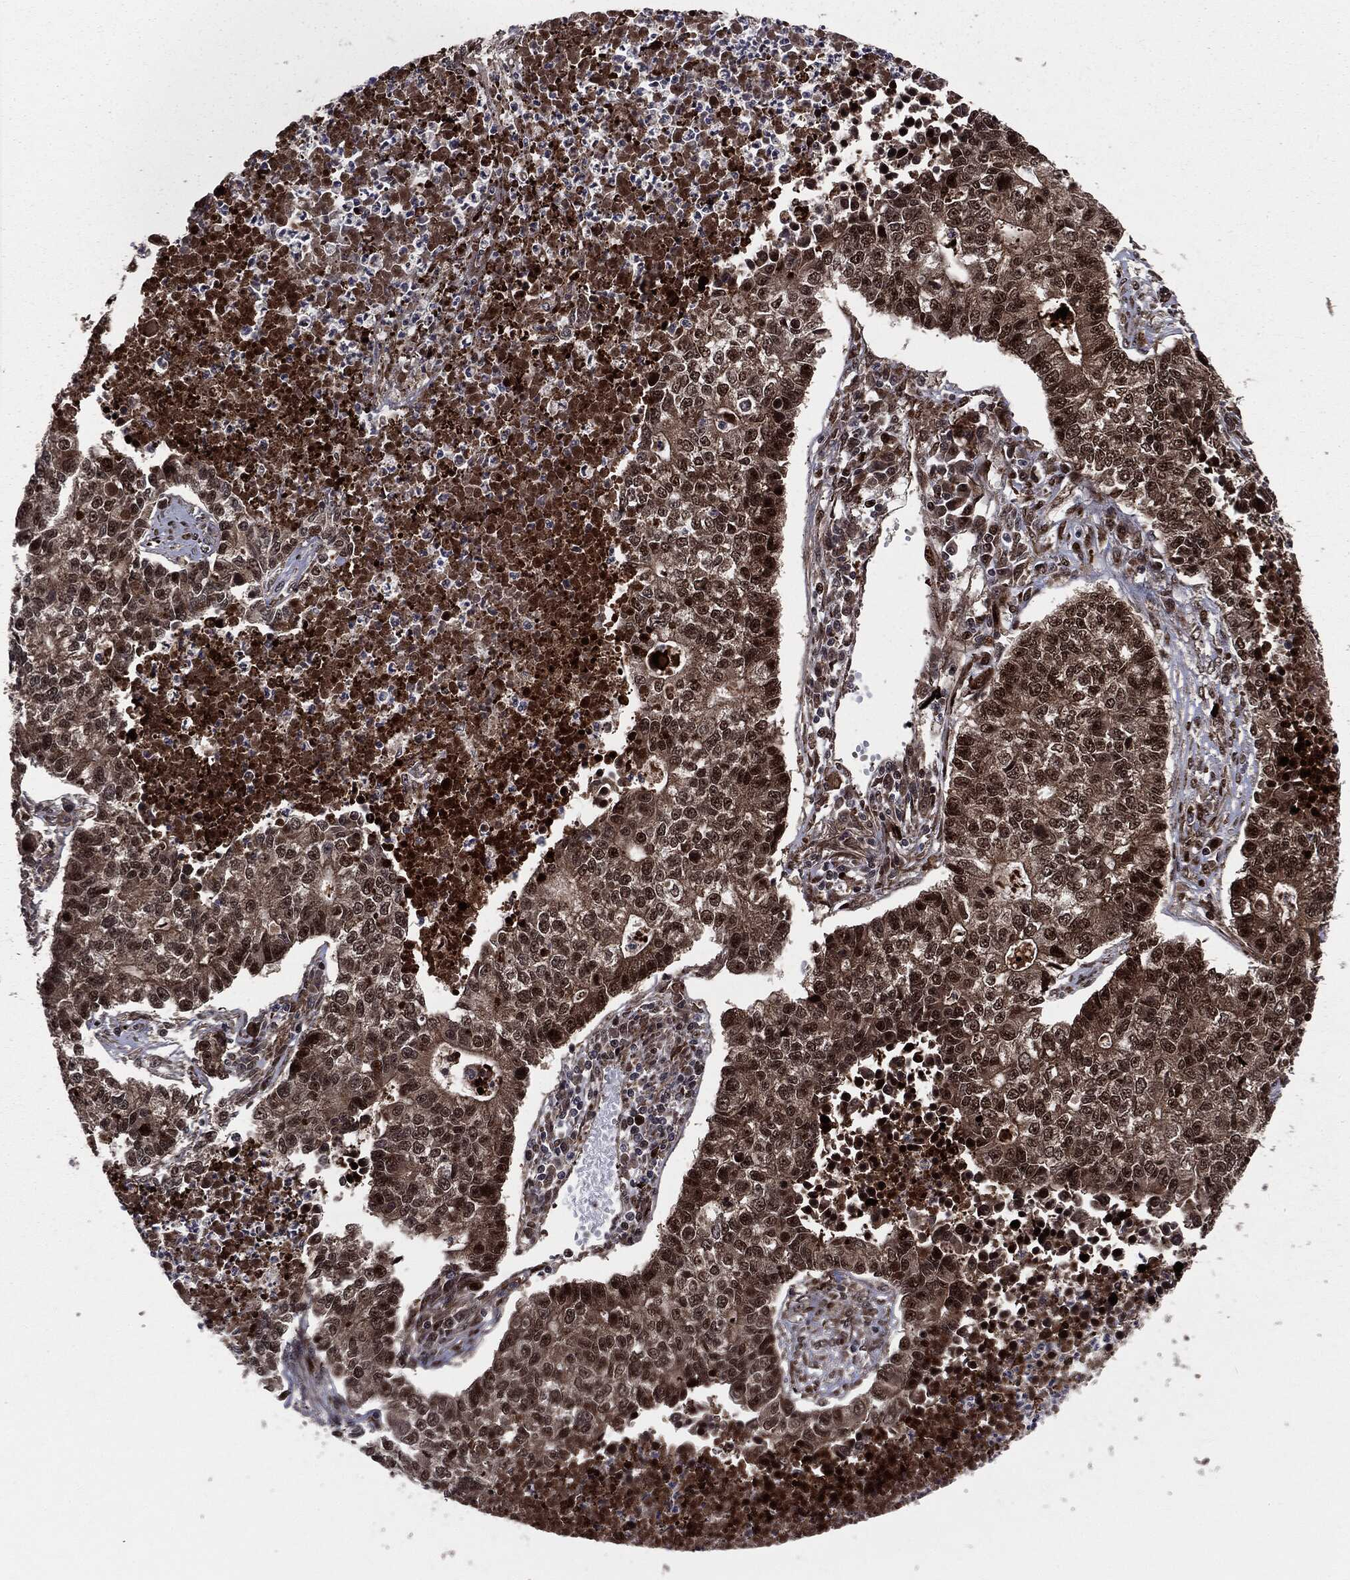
{"staining": {"intensity": "strong", "quantity": "<25%", "location": "cytoplasmic/membranous,nuclear"}, "tissue": "lung cancer", "cell_type": "Tumor cells", "image_type": "cancer", "snomed": [{"axis": "morphology", "description": "Adenocarcinoma, NOS"}, {"axis": "topography", "description": "Lung"}], "caption": "High-power microscopy captured an IHC micrograph of lung cancer, revealing strong cytoplasmic/membranous and nuclear staining in approximately <25% of tumor cells. Nuclei are stained in blue.", "gene": "SMAD4", "patient": {"sex": "male", "age": 57}}